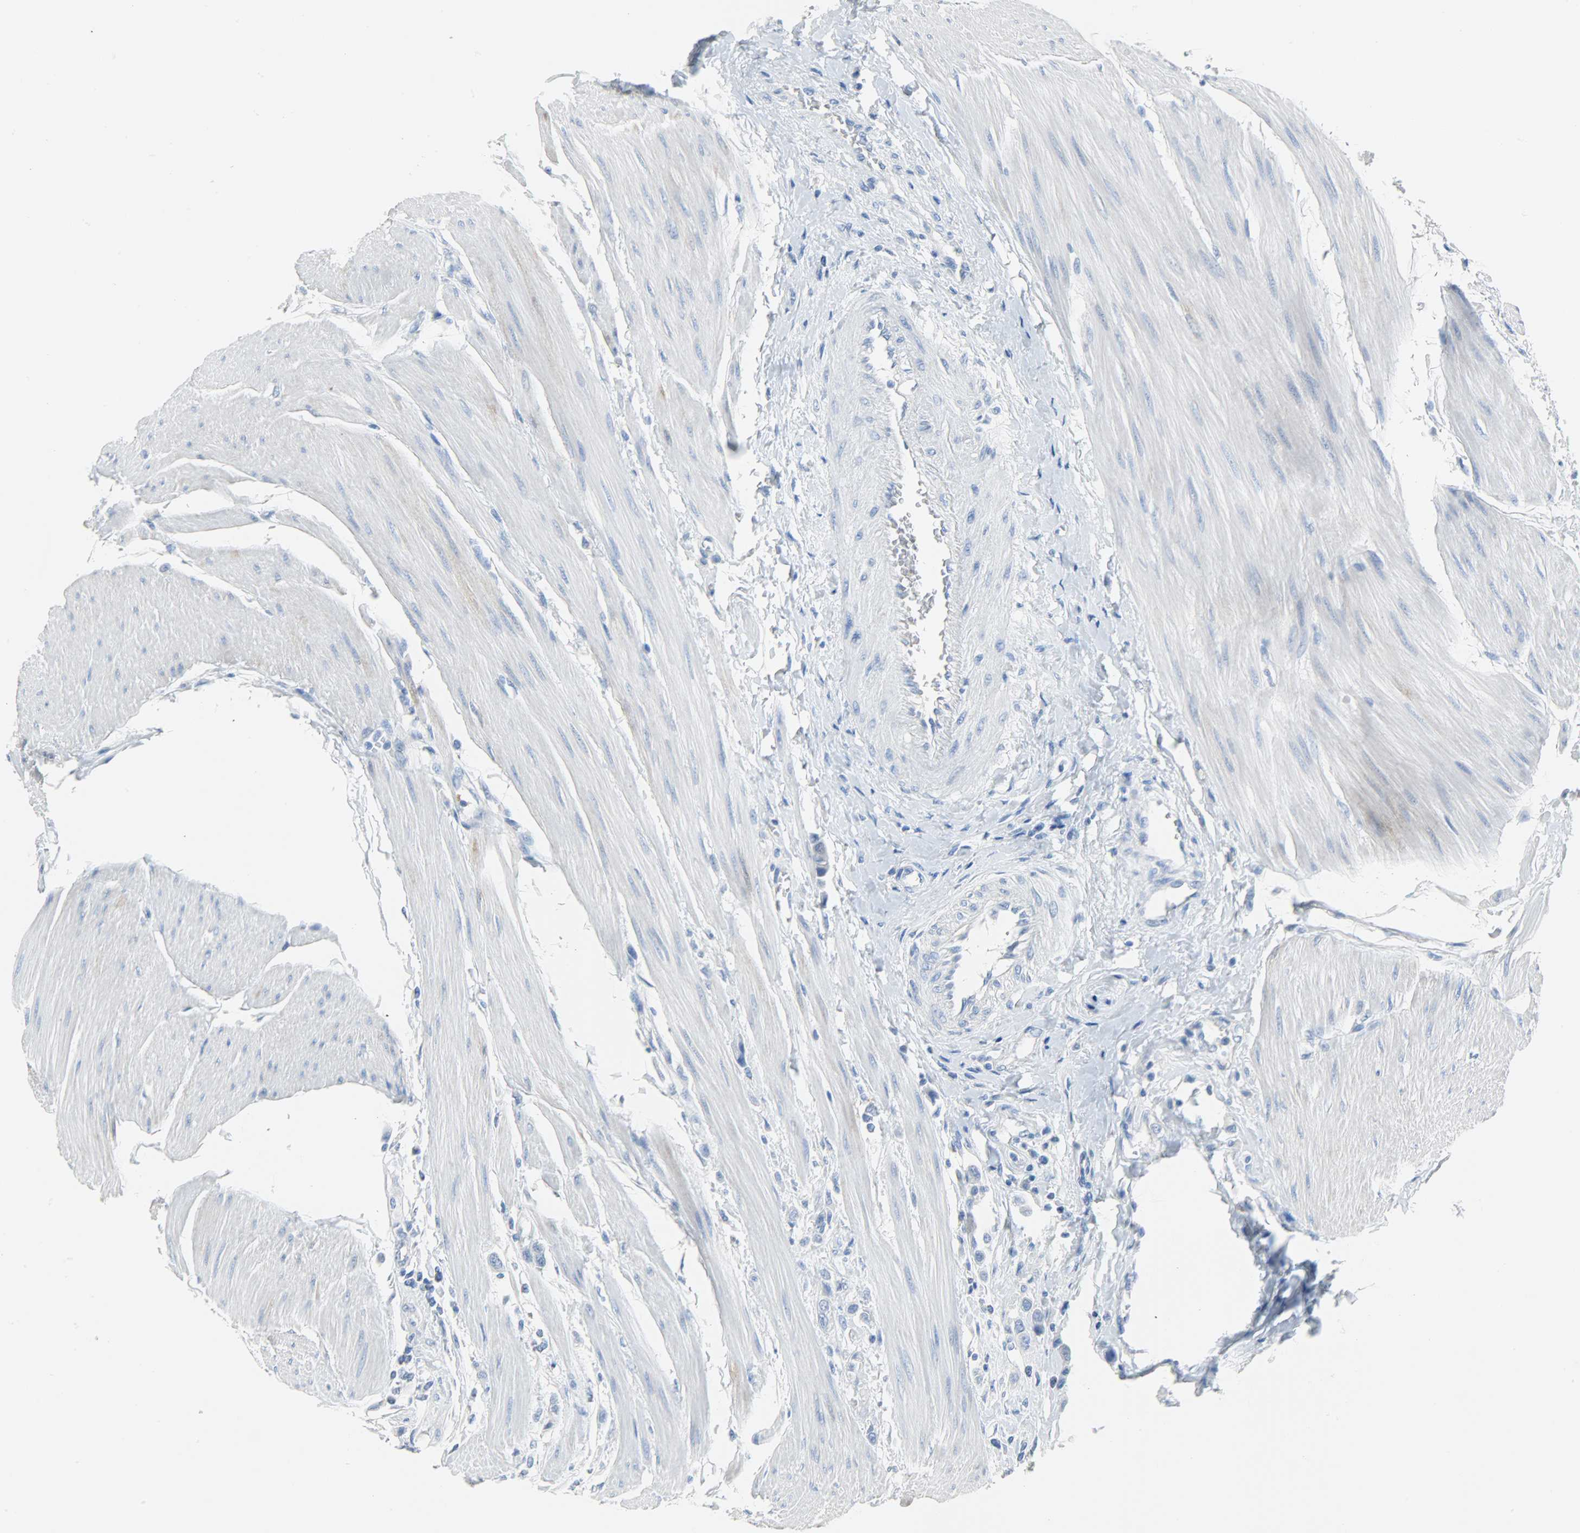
{"staining": {"intensity": "negative", "quantity": "none", "location": "none"}, "tissue": "urothelial cancer", "cell_type": "Tumor cells", "image_type": "cancer", "snomed": [{"axis": "morphology", "description": "Urothelial carcinoma, High grade"}, {"axis": "topography", "description": "Urinary bladder"}], "caption": "An IHC micrograph of urothelial cancer is shown. There is no staining in tumor cells of urothelial cancer.", "gene": "CA3", "patient": {"sex": "male", "age": 50}}